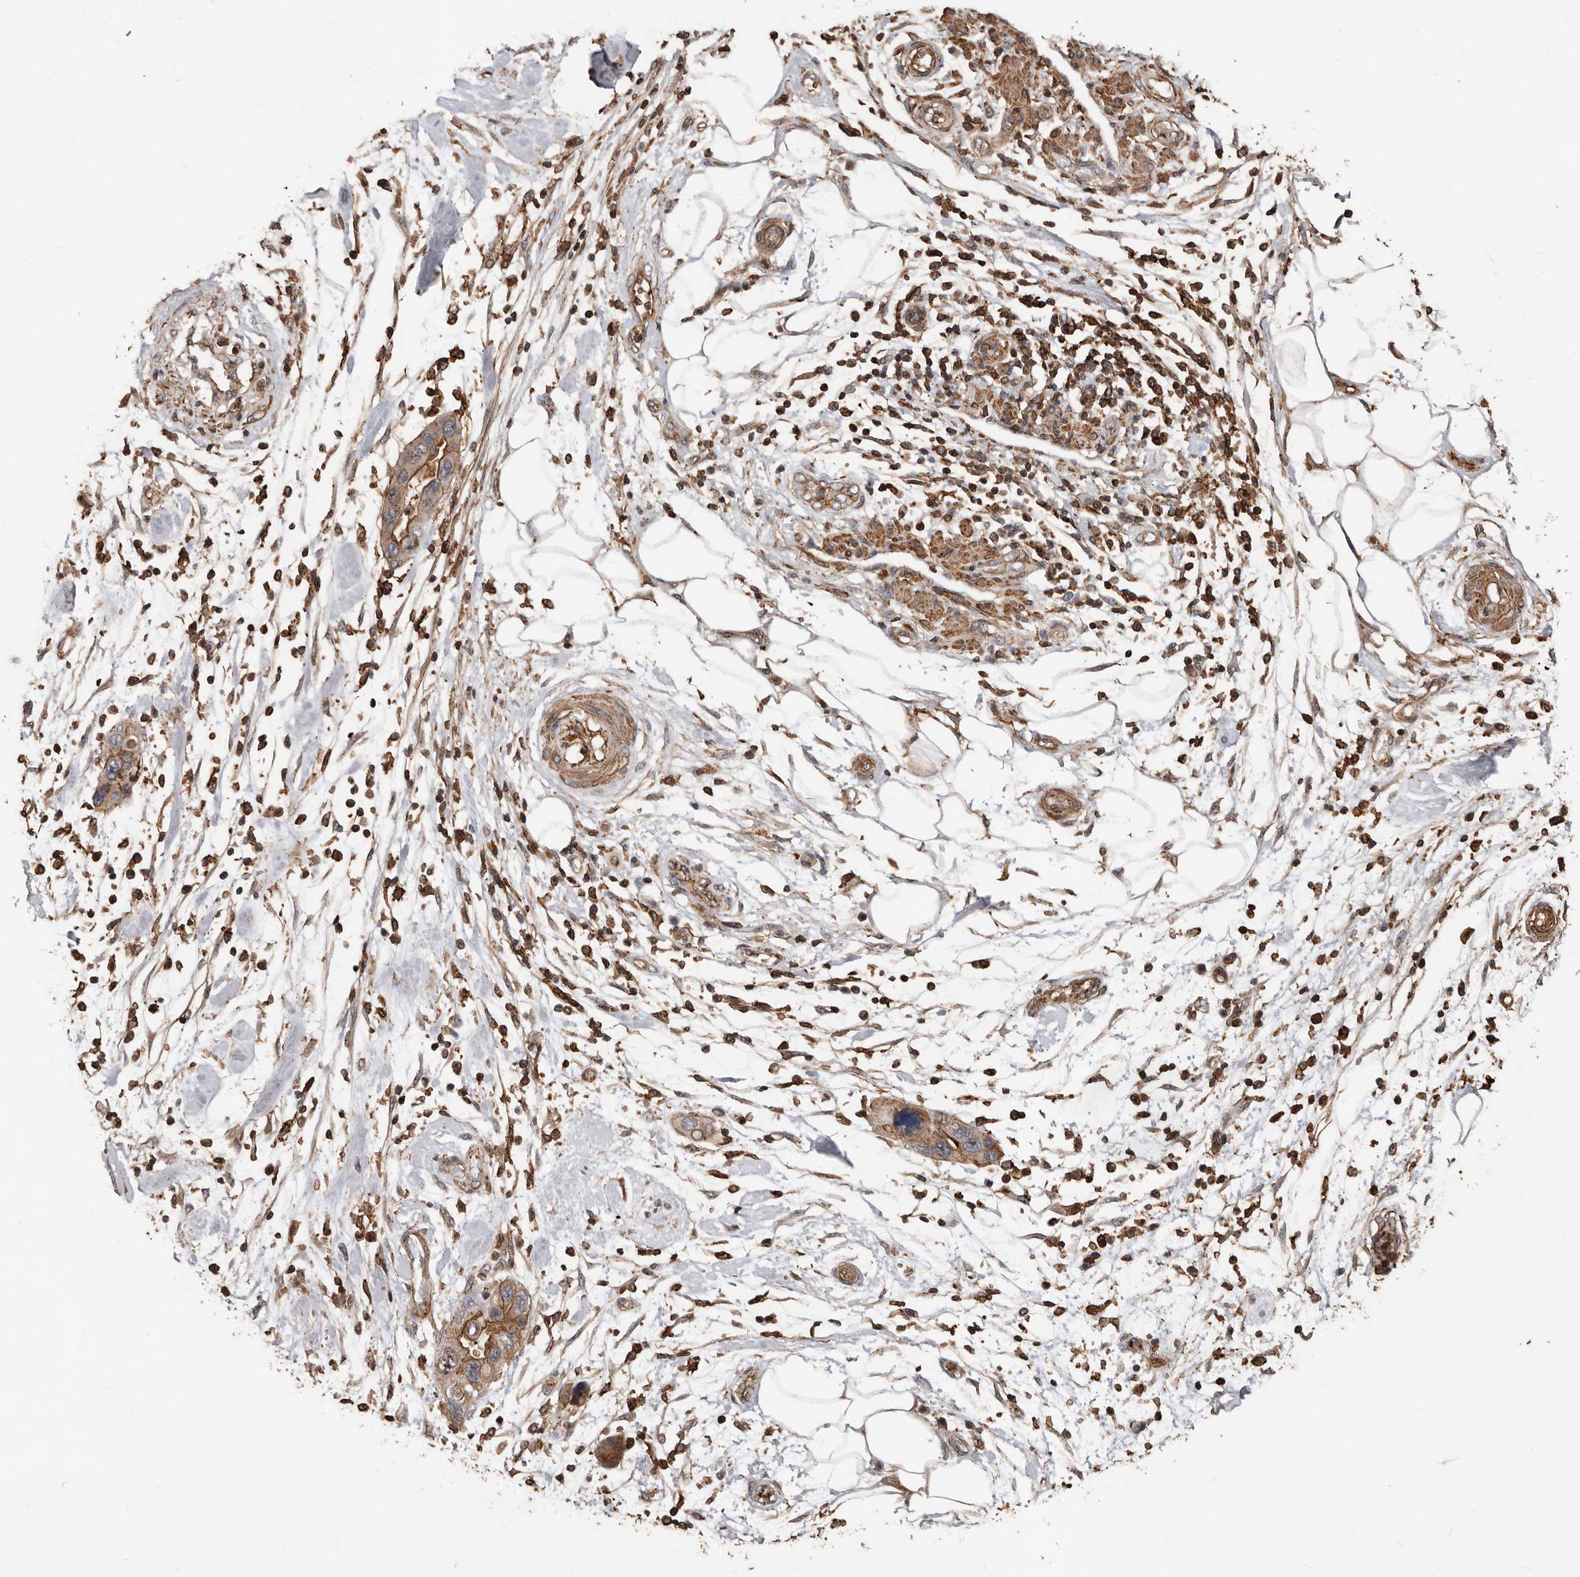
{"staining": {"intensity": "moderate", "quantity": ">75%", "location": "cytoplasmic/membranous"}, "tissue": "pancreatic cancer", "cell_type": "Tumor cells", "image_type": "cancer", "snomed": [{"axis": "morphology", "description": "Normal tissue, NOS"}, {"axis": "morphology", "description": "Adenocarcinoma, NOS"}, {"axis": "topography", "description": "Pancreas"}], "caption": "Pancreatic cancer tissue demonstrates moderate cytoplasmic/membranous expression in approximately >75% of tumor cells", "gene": "GSK3A", "patient": {"sex": "female", "age": 71}}